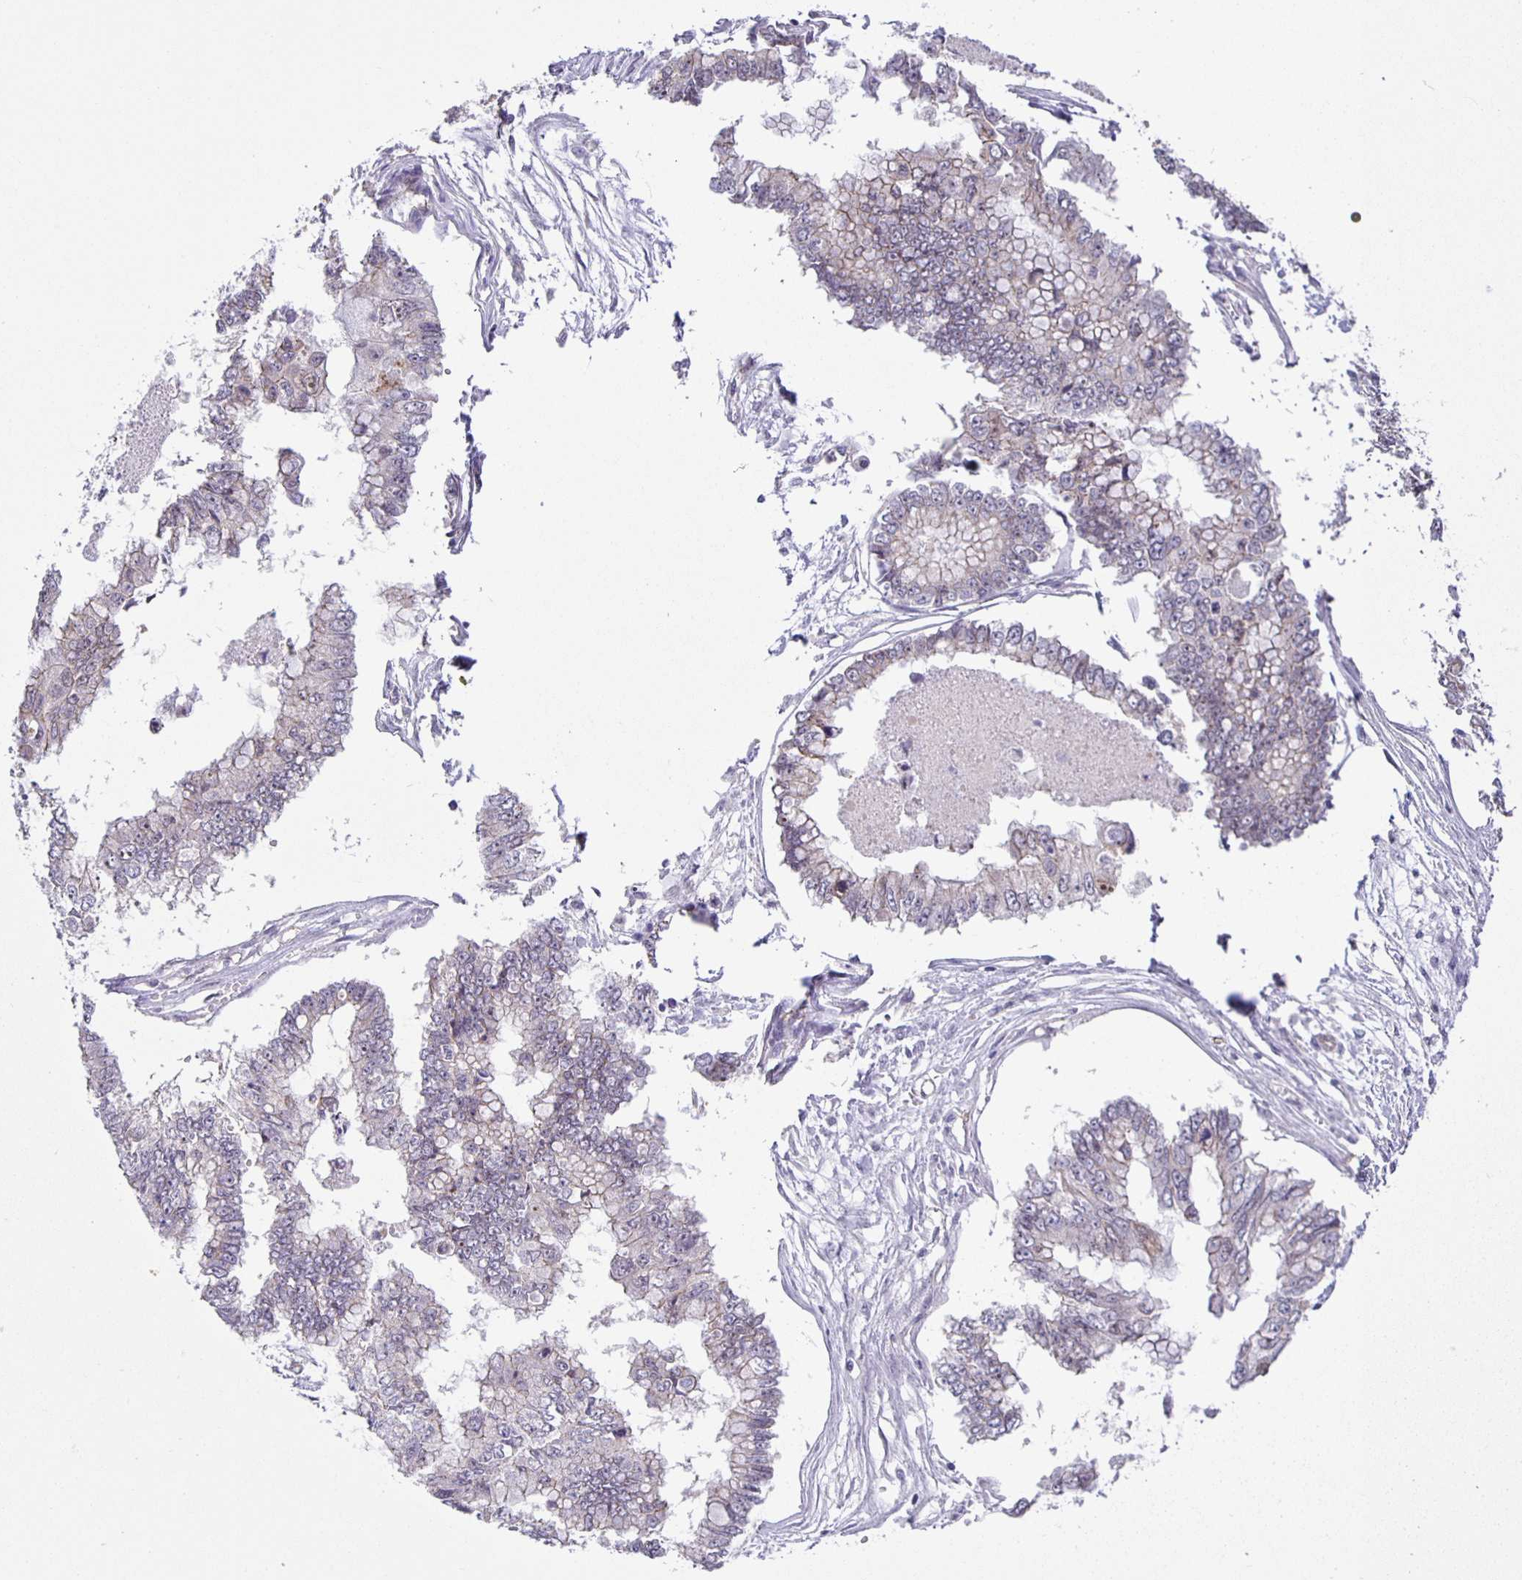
{"staining": {"intensity": "negative", "quantity": "none", "location": "none"}, "tissue": "ovarian cancer", "cell_type": "Tumor cells", "image_type": "cancer", "snomed": [{"axis": "morphology", "description": "Cystadenocarcinoma, mucinous, NOS"}, {"axis": "topography", "description": "Ovary"}], "caption": "Protein analysis of ovarian mucinous cystadenocarcinoma shows no significant expression in tumor cells. (DAB immunohistochemistry visualized using brightfield microscopy, high magnification).", "gene": "JMJD4", "patient": {"sex": "female", "age": 72}}